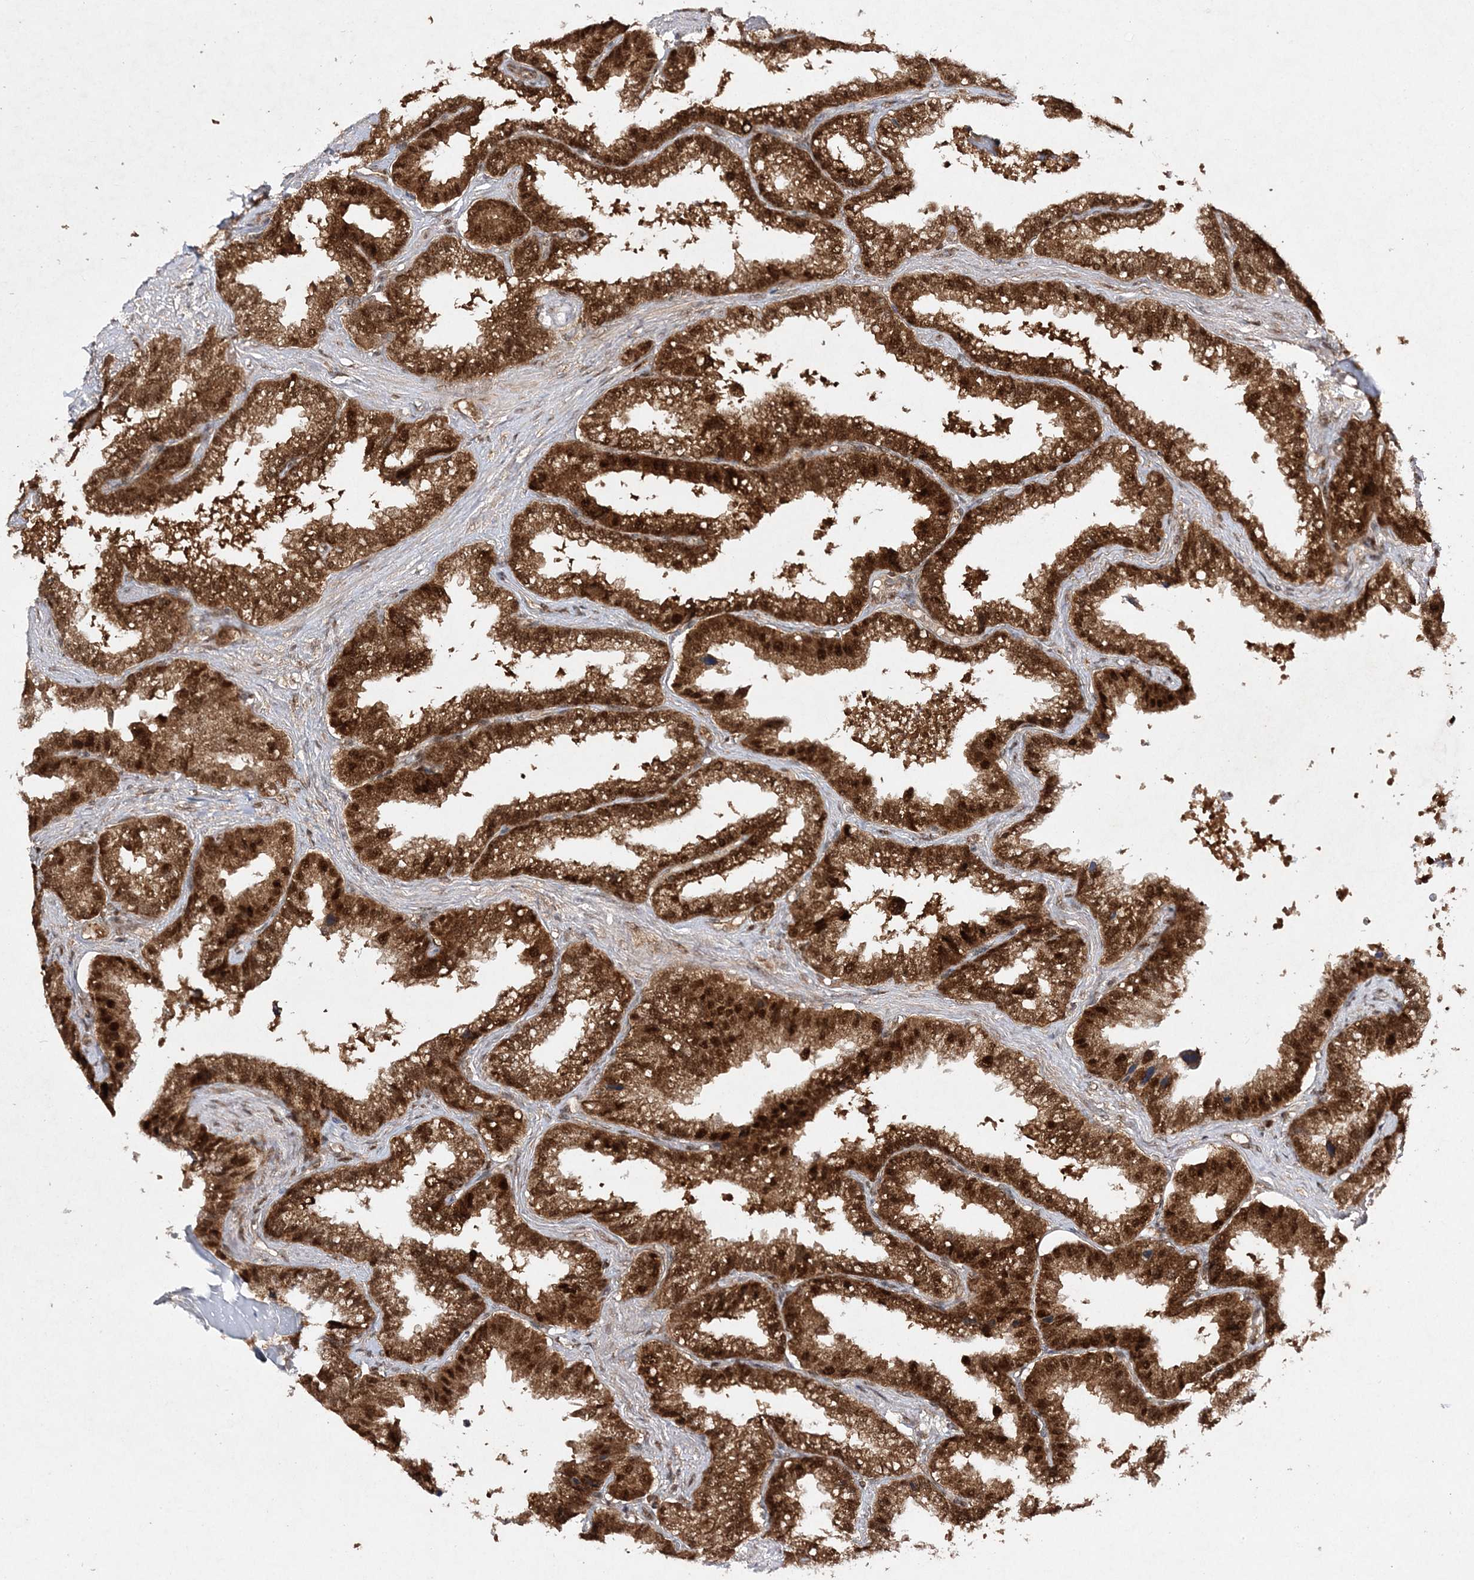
{"staining": {"intensity": "strong", "quantity": ">75%", "location": "cytoplasmic/membranous,nuclear"}, "tissue": "seminal vesicle", "cell_type": "Glandular cells", "image_type": "normal", "snomed": [{"axis": "morphology", "description": "Normal tissue, NOS"}, {"axis": "topography", "description": "Seminal veicle"}], "caption": "Brown immunohistochemical staining in normal human seminal vesicle exhibits strong cytoplasmic/membranous,nuclear positivity in about >75% of glandular cells. Ihc stains the protein in brown and the nuclei are stained blue.", "gene": "NIF3L1", "patient": {"sex": "male", "age": 46}}